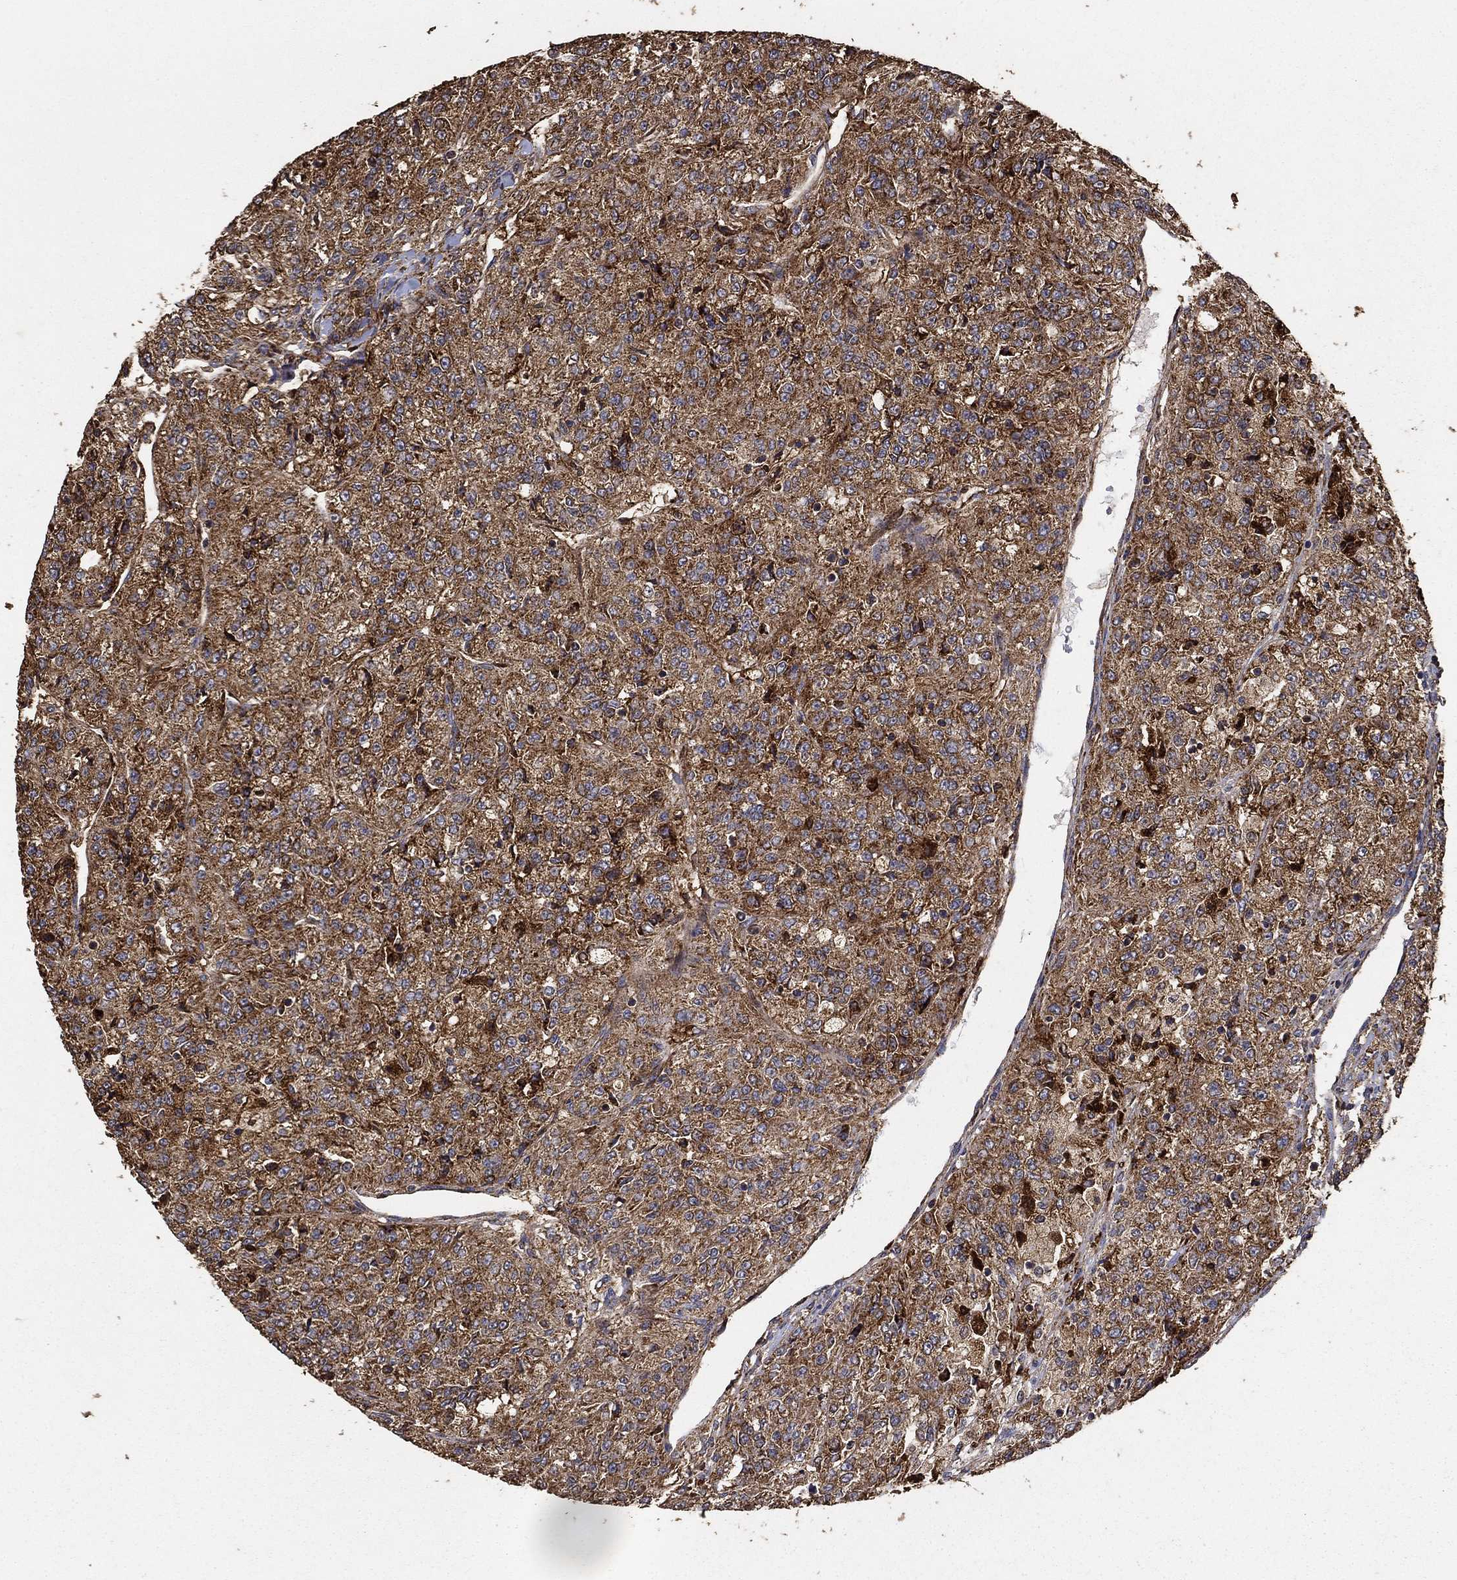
{"staining": {"intensity": "strong", "quantity": ">75%", "location": "cytoplasmic/membranous"}, "tissue": "renal cancer", "cell_type": "Tumor cells", "image_type": "cancer", "snomed": [{"axis": "morphology", "description": "Adenocarcinoma, NOS"}, {"axis": "topography", "description": "Kidney"}], "caption": "Renal cancer (adenocarcinoma) stained with DAB (3,3'-diaminobenzidine) immunohistochemistry displays high levels of strong cytoplasmic/membranous staining in approximately >75% of tumor cells. Nuclei are stained in blue.", "gene": "IFRD1", "patient": {"sex": "female", "age": 63}}